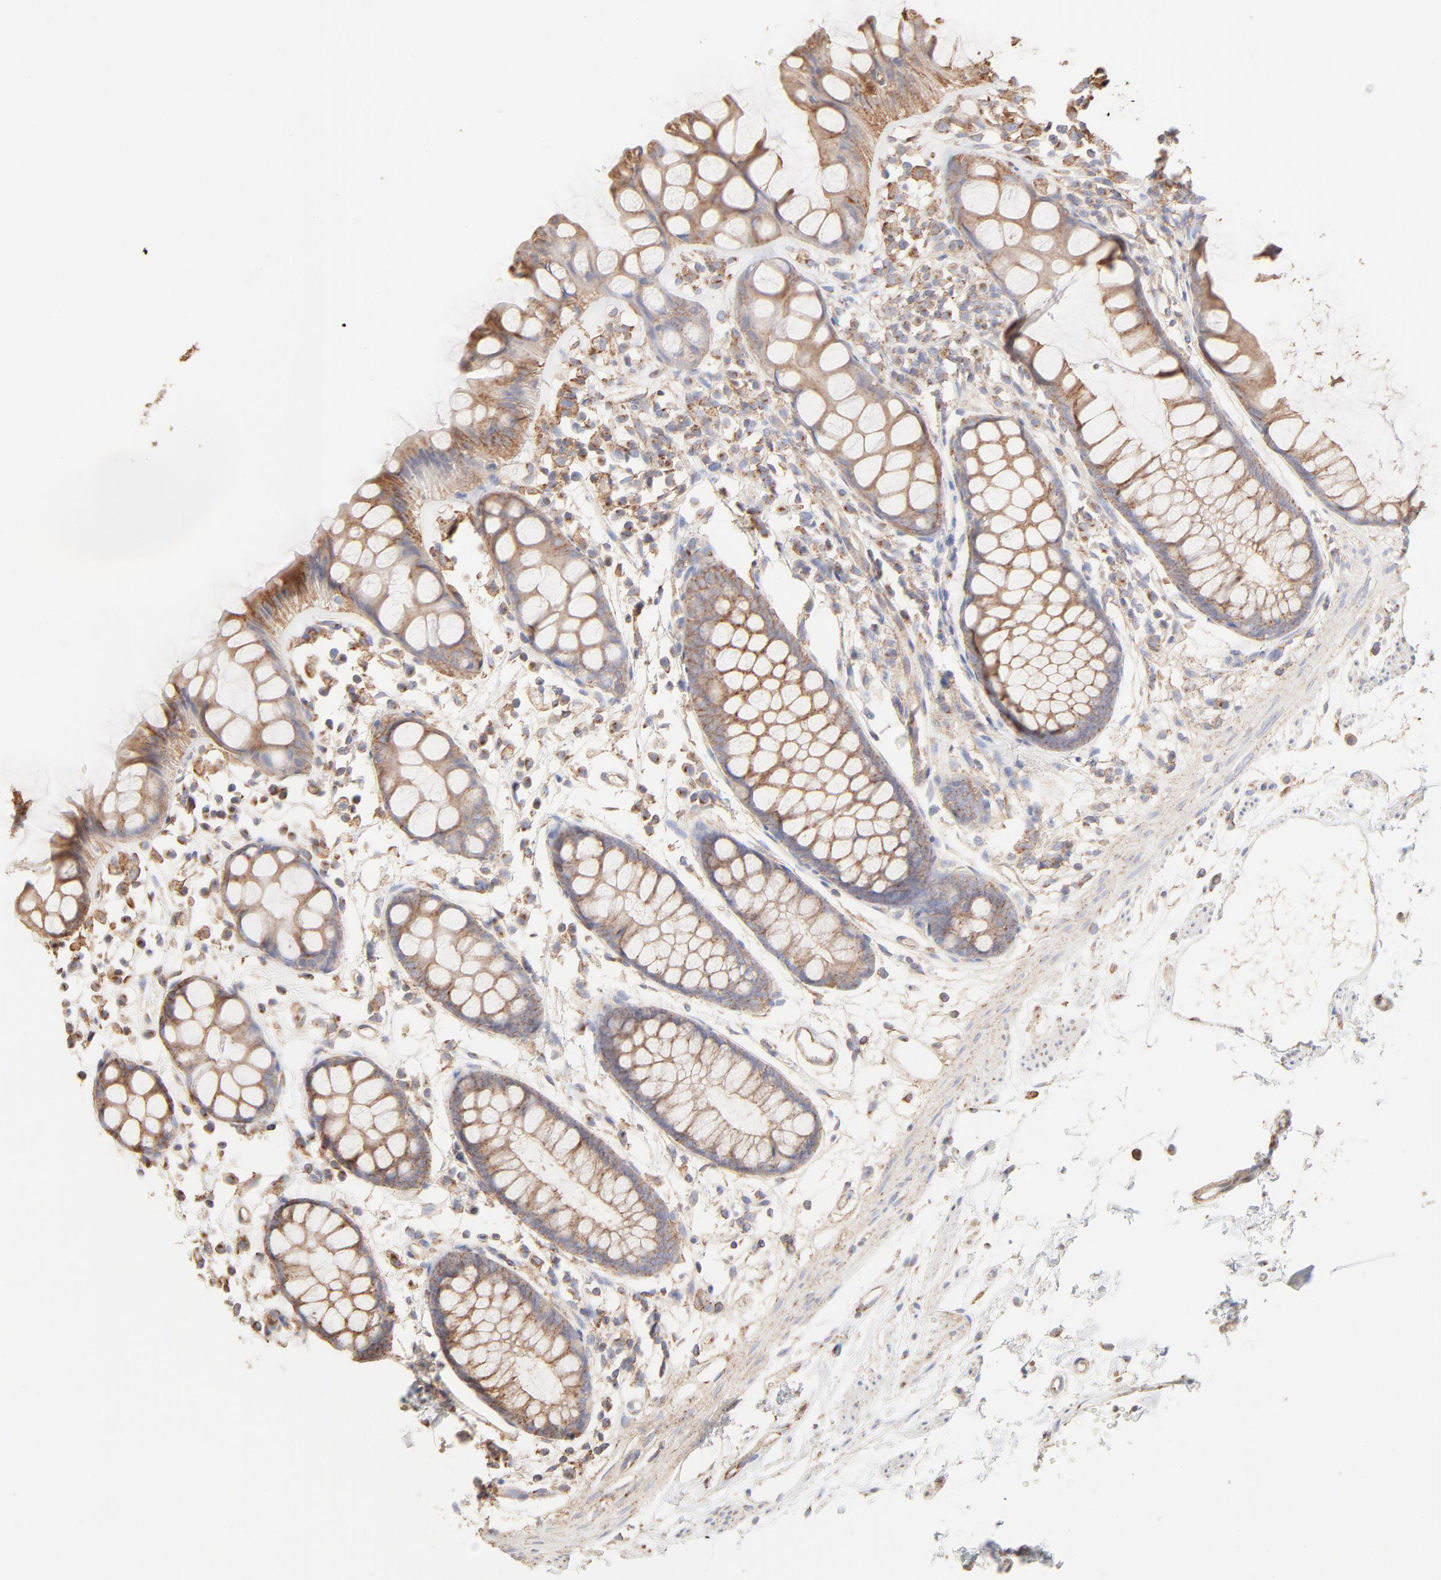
{"staining": {"intensity": "moderate", "quantity": ">75%", "location": "cytoplasmic/membranous"}, "tissue": "rectum", "cell_type": "Glandular cells", "image_type": "normal", "snomed": [{"axis": "morphology", "description": "Normal tissue, NOS"}, {"axis": "topography", "description": "Rectum"}], "caption": "Immunohistochemical staining of normal human rectum displays >75% levels of moderate cytoplasmic/membranous protein expression in about >75% of glandular cells.", "gene": "CLTB", "patient": {"sex": "female", "age": 66}}